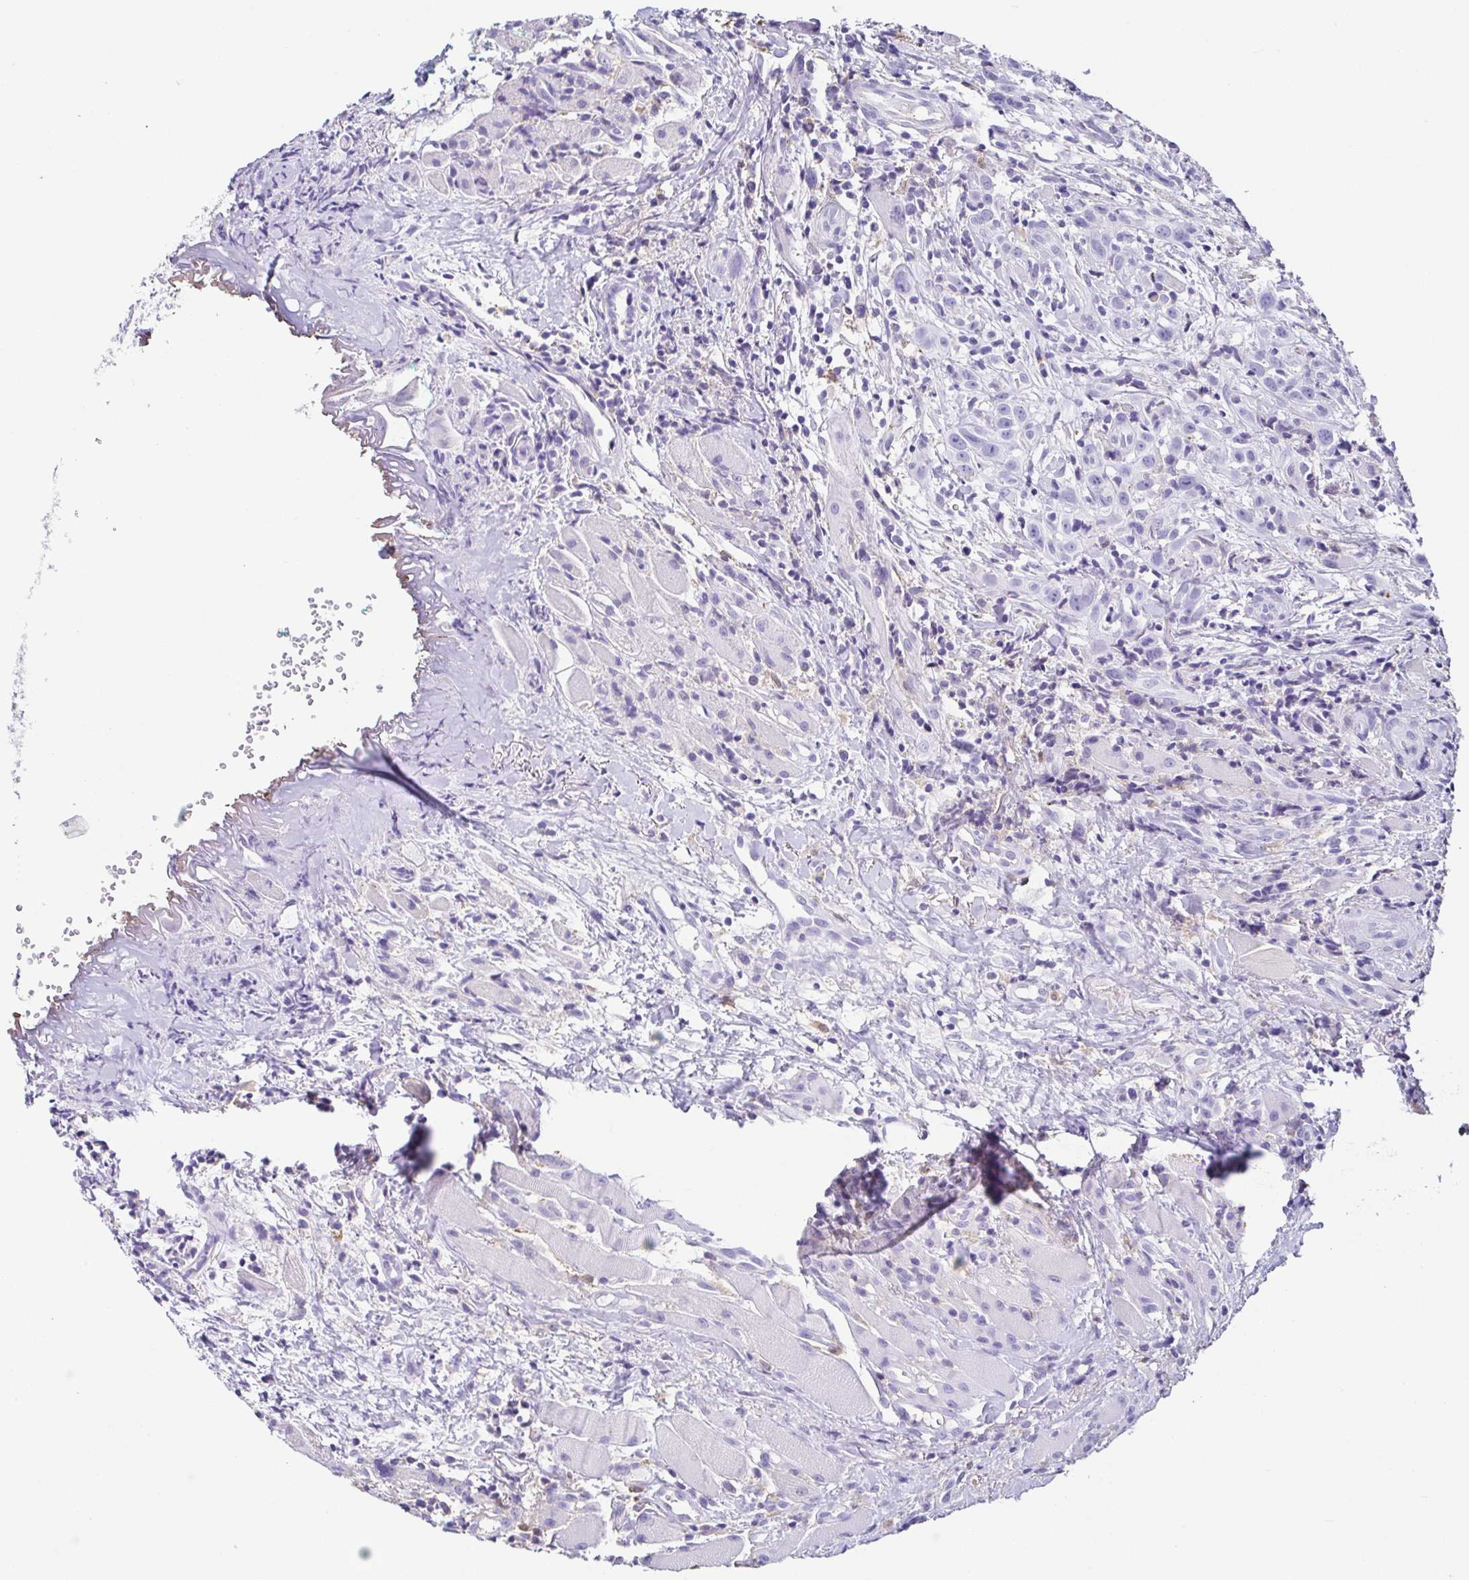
{"staining": {"intensity": "negative", "quantity": "none", "location": "none"}, "tissue": "head and neck cancer", "cell_type": "Tumor cells", "image_type": "cancer", "snomed": [{"axis": "morphology", "description": "Squamous cell carcinoma, NOS"}, {"axis": "topography", "description": "Head-Neck"}], "caption": "A micrograph of human squamous cell carcinoma (head and neck) is negative for staining in tumor cells.", "gene": "ANXA10", "patient": {"sex": "female", "age": 95}}